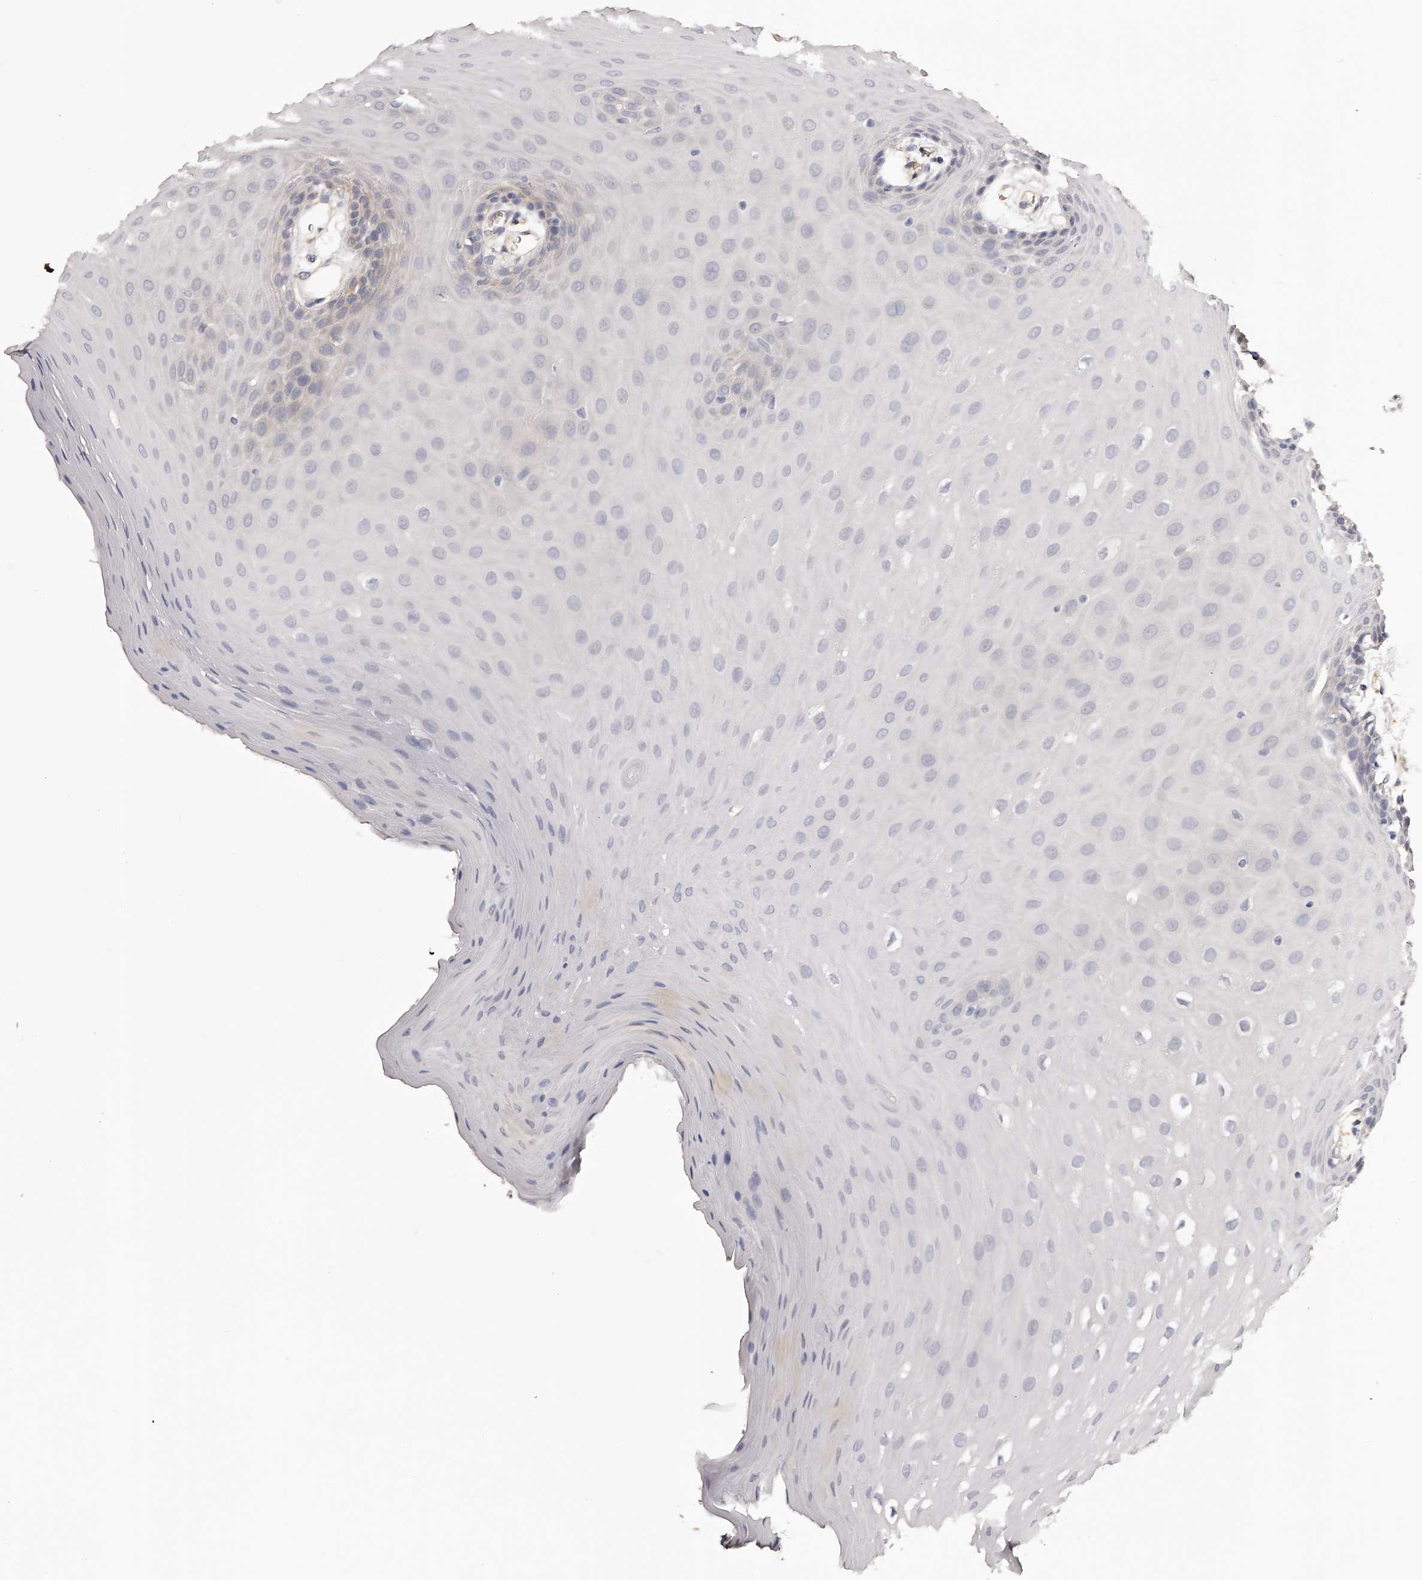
{"staining": {"intensity": "negative", "quantity": "none", "location": "none"}, "tissue": "oral mucosa", "cell_type": "Squamous epithelial cells", "image_type": "normal", "snomed": [{"axis": "morphology", "description": "Normal tissue, NOS"}, {"axis": "morphology", "description": "Squamous cell carcinoma, NOS"}, {"axis": "topography", "description": "Skeletal muscle"}, {"axis": "topography", "description": "Oral tissue"}, {"axis": "topography", "description": "Salivary gland"}, {"axis": "topography", "description": "Head-Neck"}], "caption": "This is an IHC photomicrograph of unremarkable human oral mucosa. There is no staining in squamous epithelial cells.", "gene": "LTV1", "patient": {"sex": "male", "age": 54}}